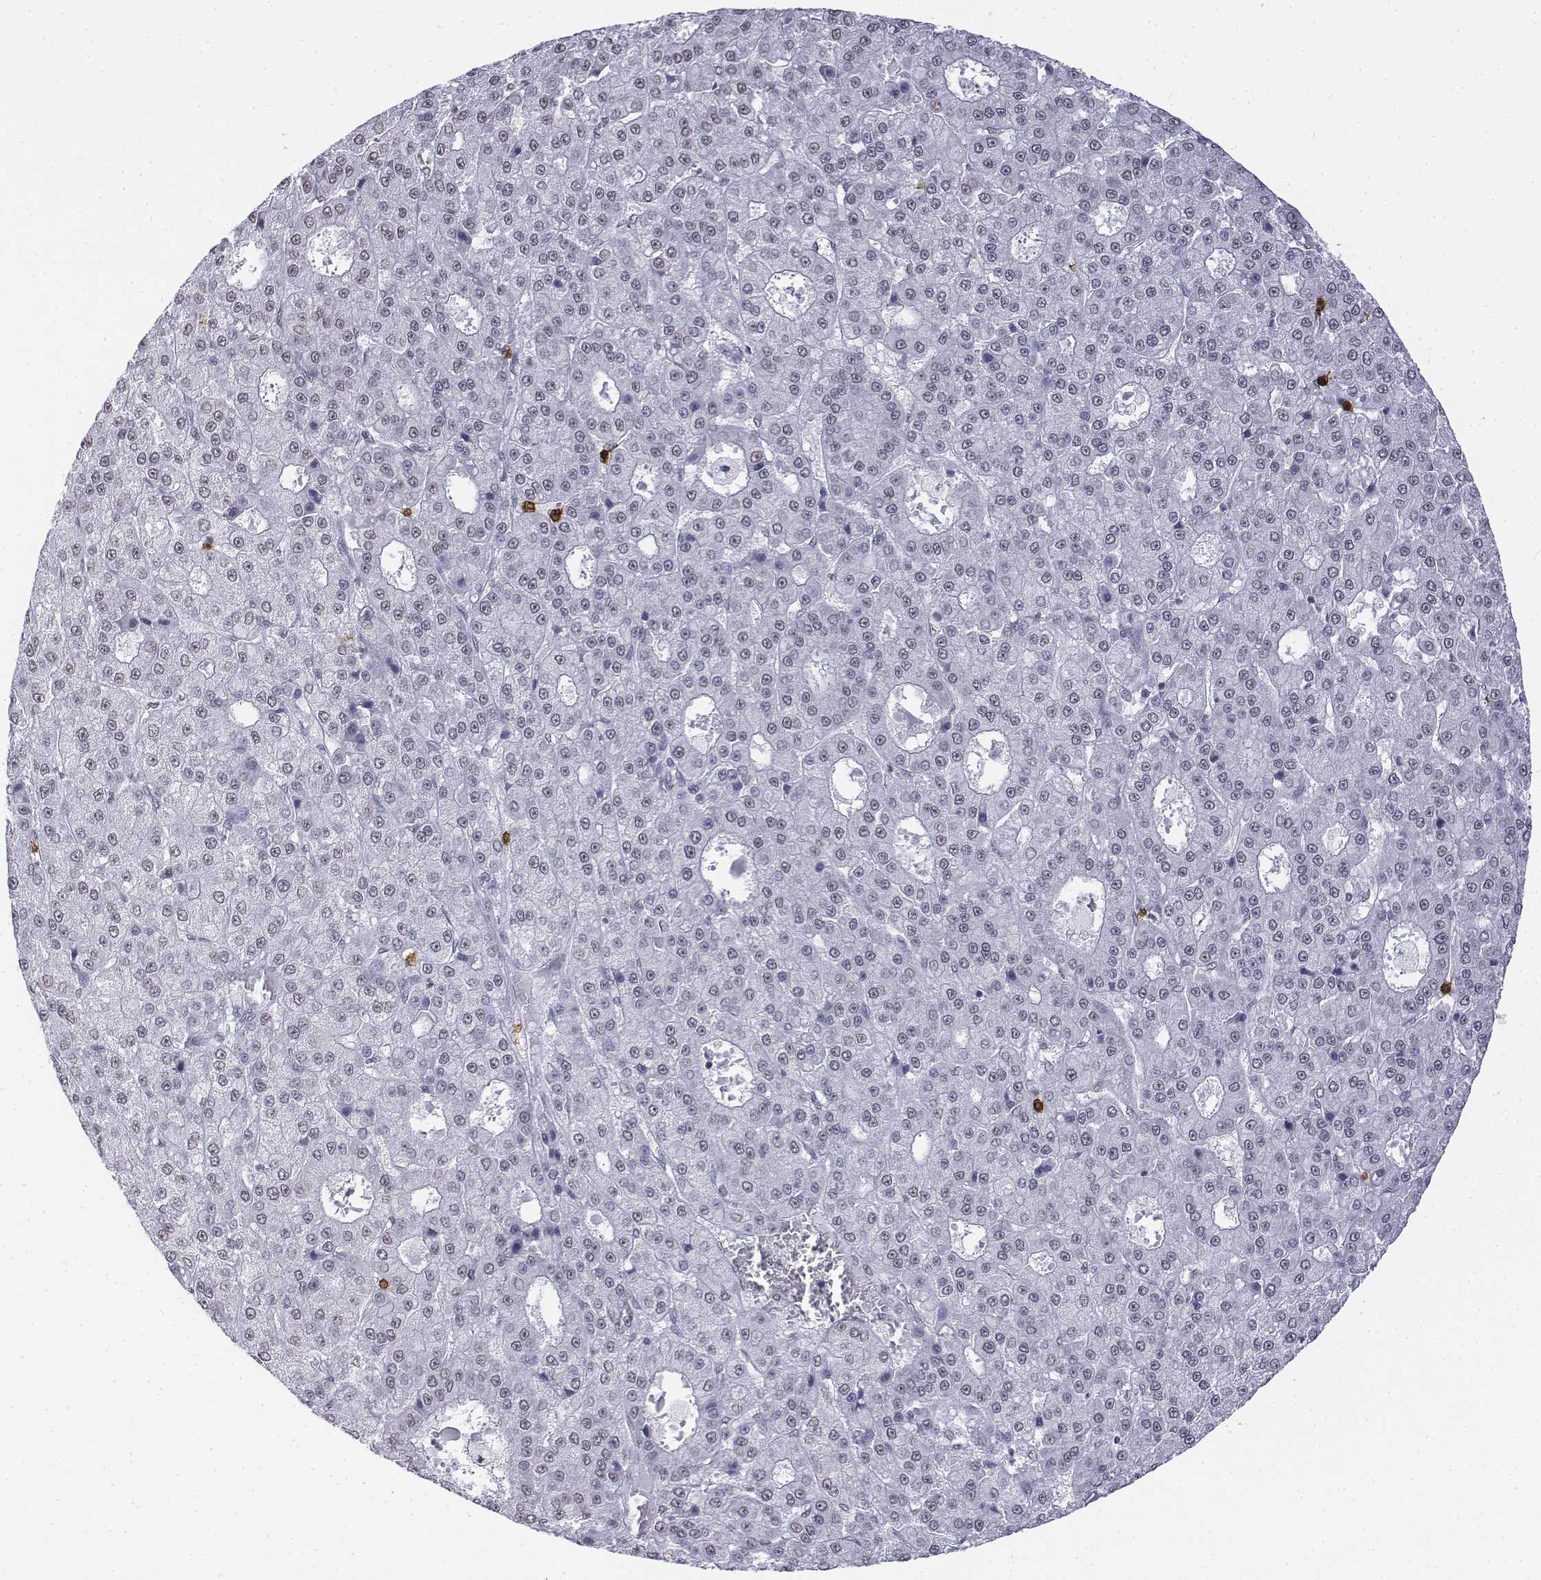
{"staining": {"intensity": "negative", "quantity": "none", "location": "none"}, "tissue": "liver cancer", "cell_type": "Tumor cells", "image_type": "cancer", "snomed": [{"axis": "morphology", "description": "Carcinoma, Hepatocellular, NOS"}, {"axis": "topography", "description": "Liver"}], "caption": "This is an IHC image of human liver cancer (hepatocellular carcinoma). There is no staining in tumor cells.", "gene": "CD3E", "patient": {"sex": "male", "age": 70}}